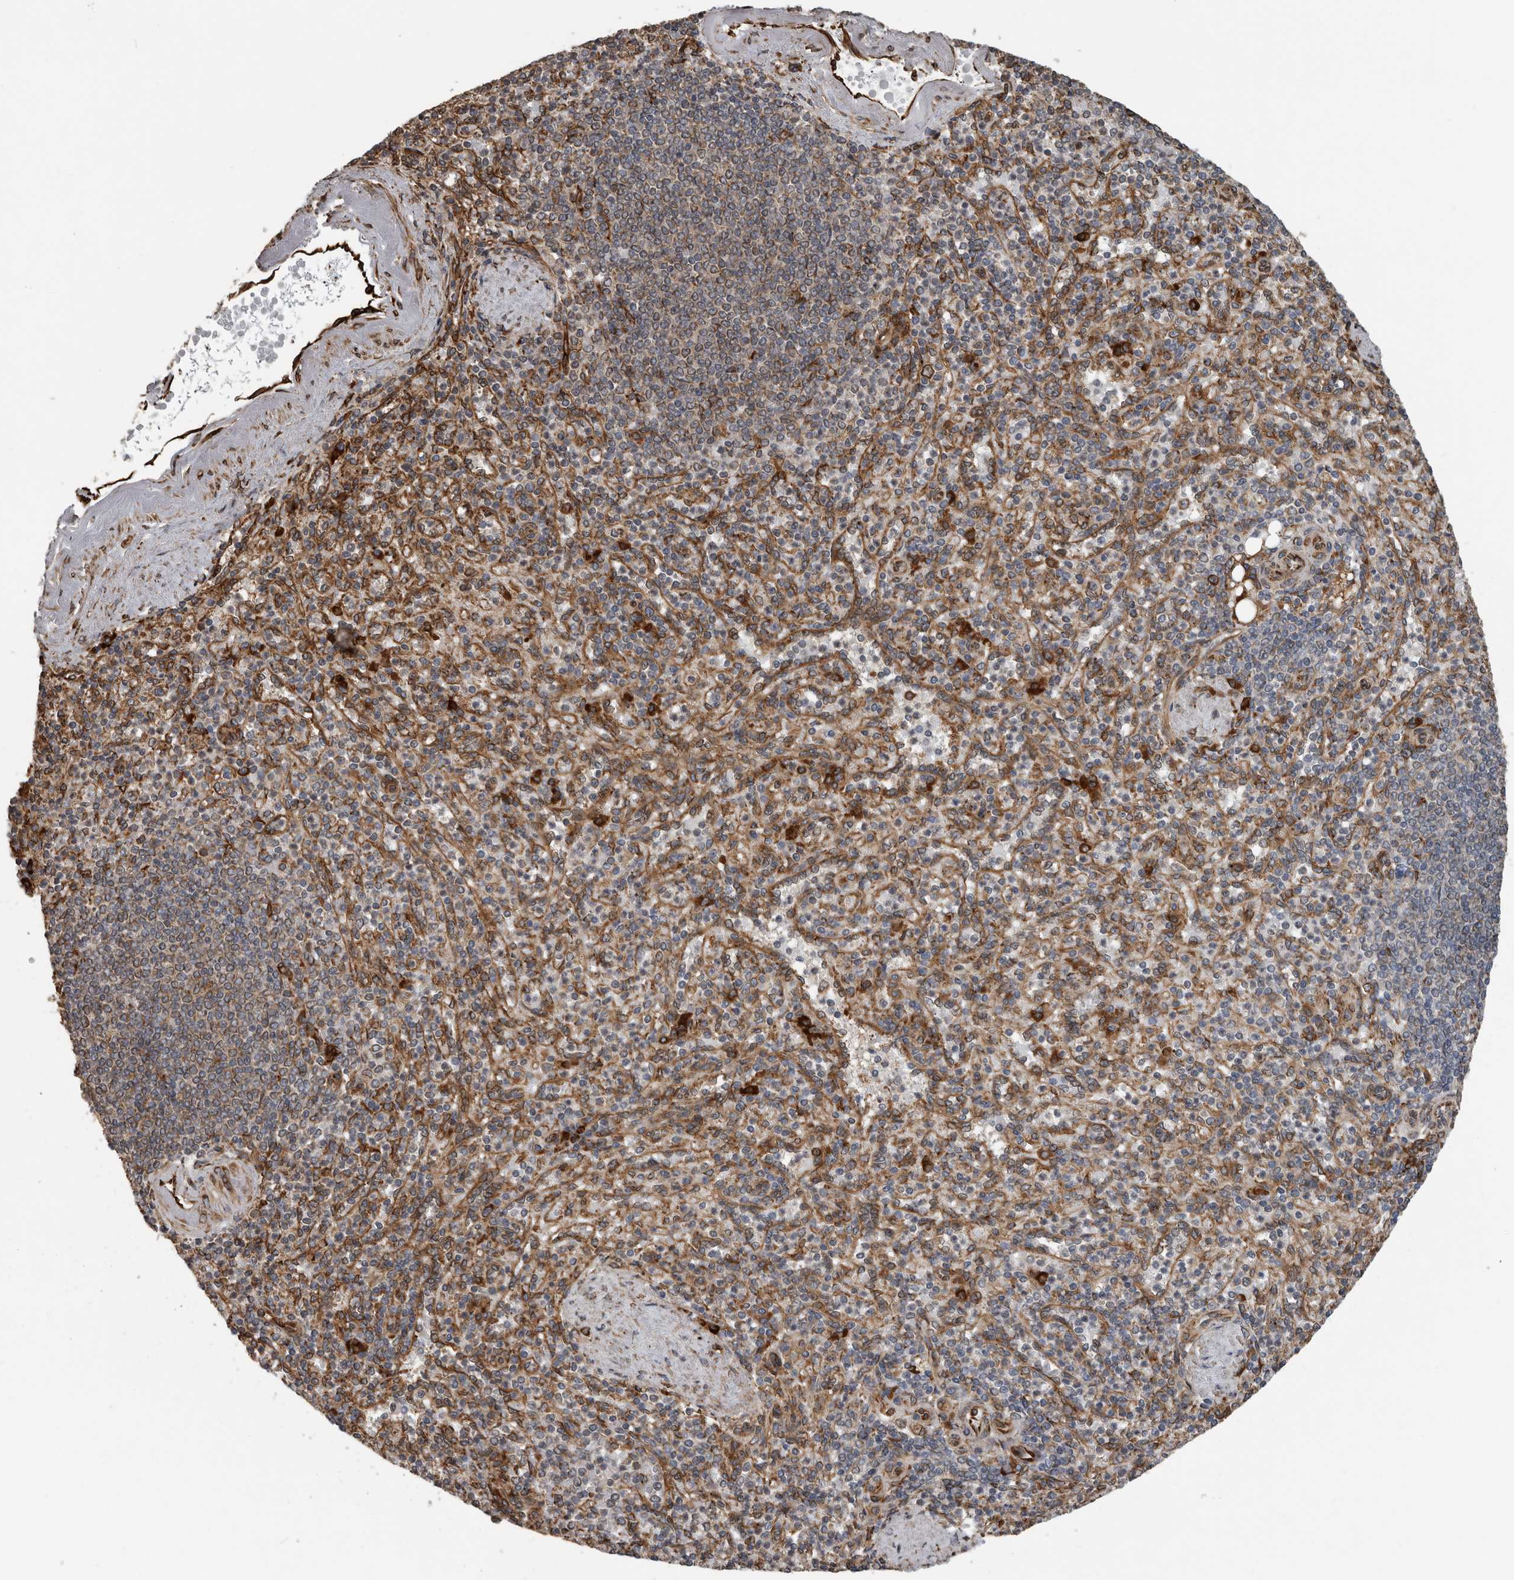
{"staining": {"intensity": "weak", "quantity": "25%-75%", "location": "cytoplasmic/membranous"}, "tissue": "spleen", "cell_type": "Cells in red pulp", "image_type": "normal", "snomed": [{"axis": "morphology", "description": "Normal tissue, NOS"}, {"axis": "topography", "description": "Spleen"}], "caption": "Approximately 25%-75% of cells in red pulp in normal human spleen exhibit weak cytoplasmic/membranous protein expression as visualized by brown immunohistochemical staining.", "gene": "CEP350", "patient": {"sex": "female", "age": 74}}